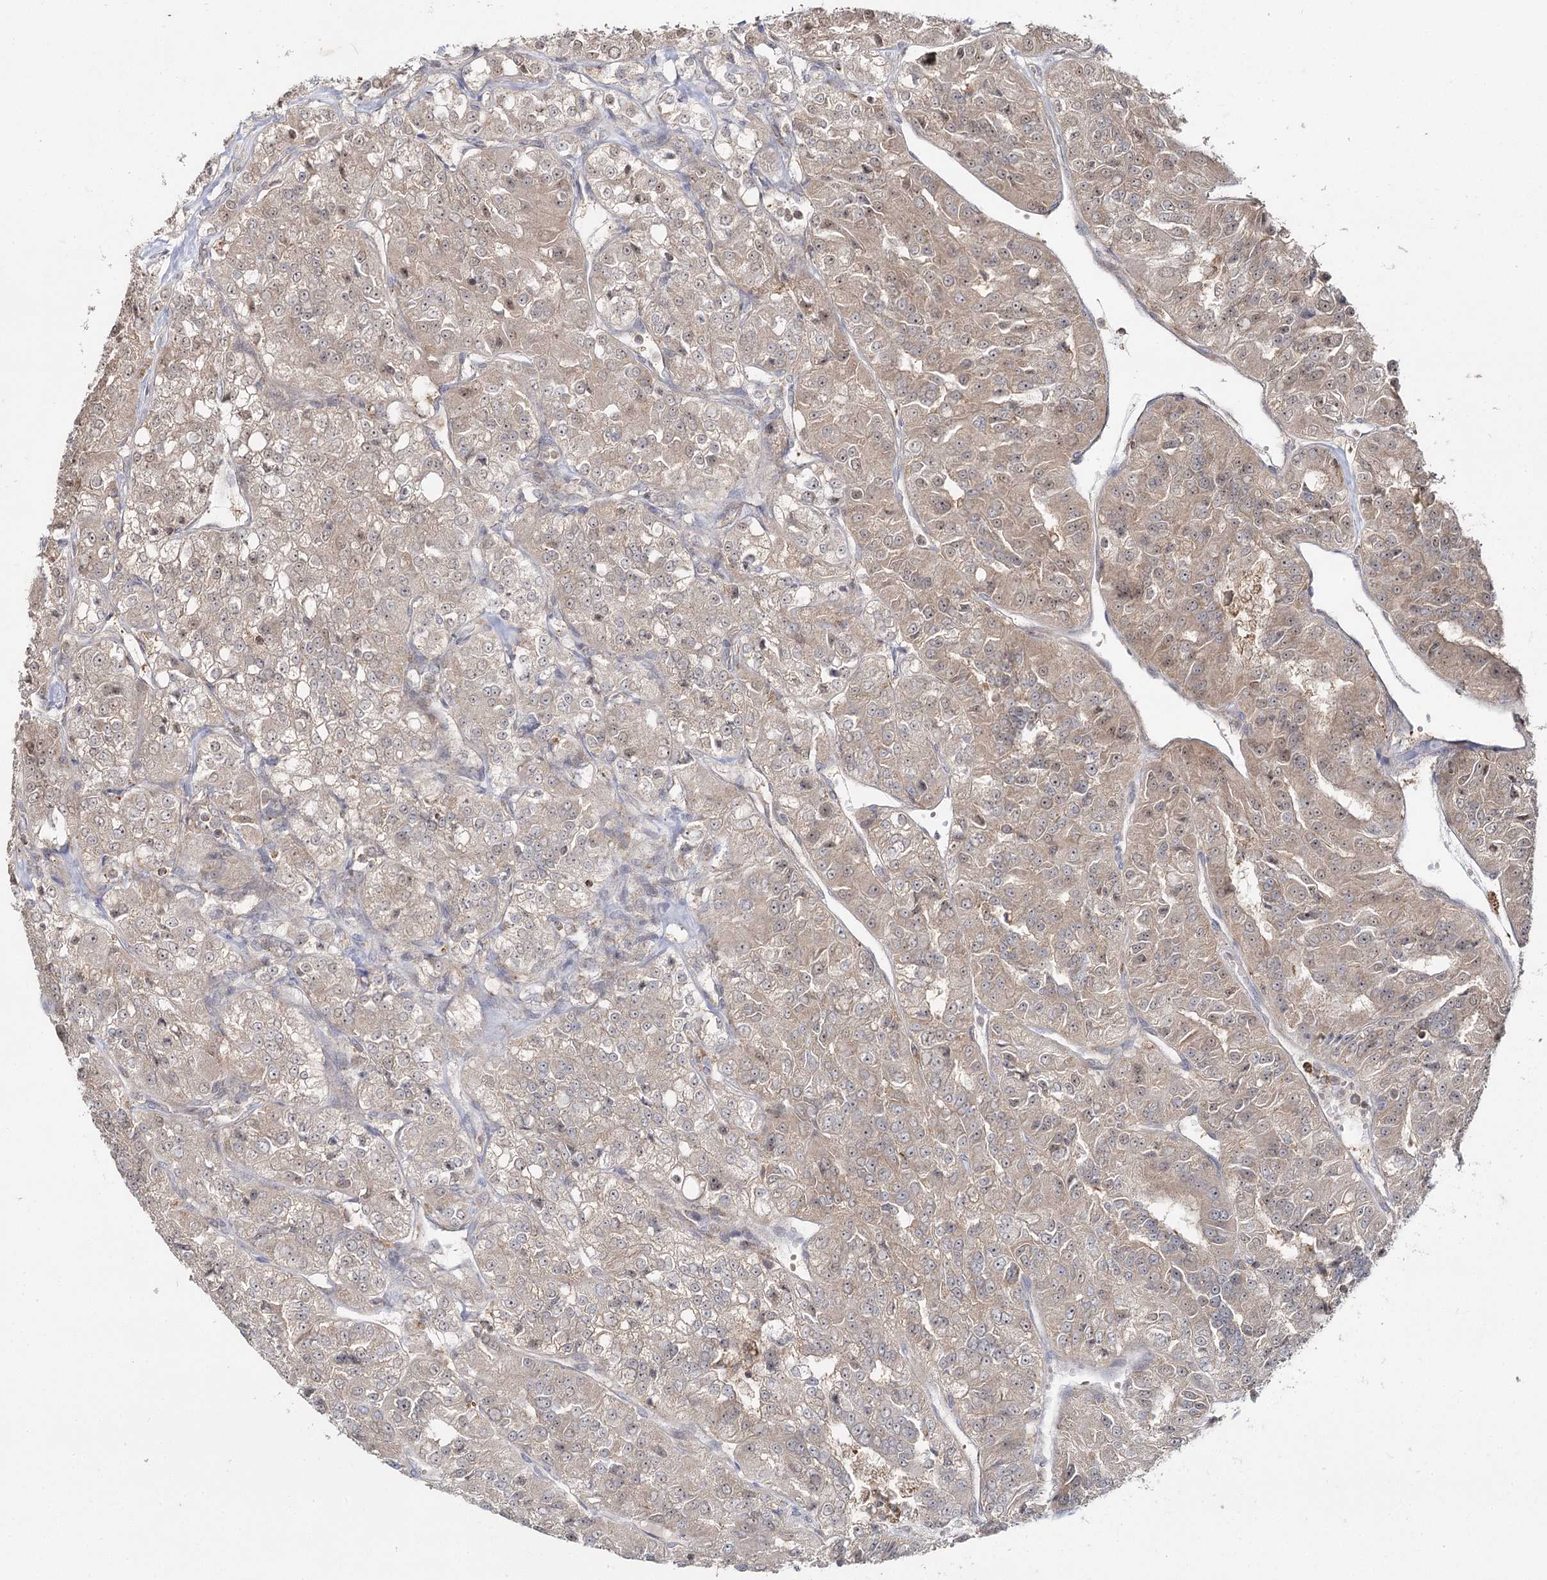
{"staining": {"intensity": "weak", "quantity": "25%-75%", "location": "cytoplasmic/membranous"}, "tissue": "renal cancer", "cell_type": "Tumor cells", "image_type": "cancer", "snomed": [{"axis": "morphology", "description": "Adenocarcinoma, NOS"}, {"axis": "topography", "description": "Kidney"}], "caption": "Renal adenocarcinoma stained with immunohistochemistry (IHC) reveals weak cytoplasmic/membranous positivity in approximately 25%-75% of tumor cells.", "gene": "WDR44", "patient": {"sex": "female", "age": 63}}